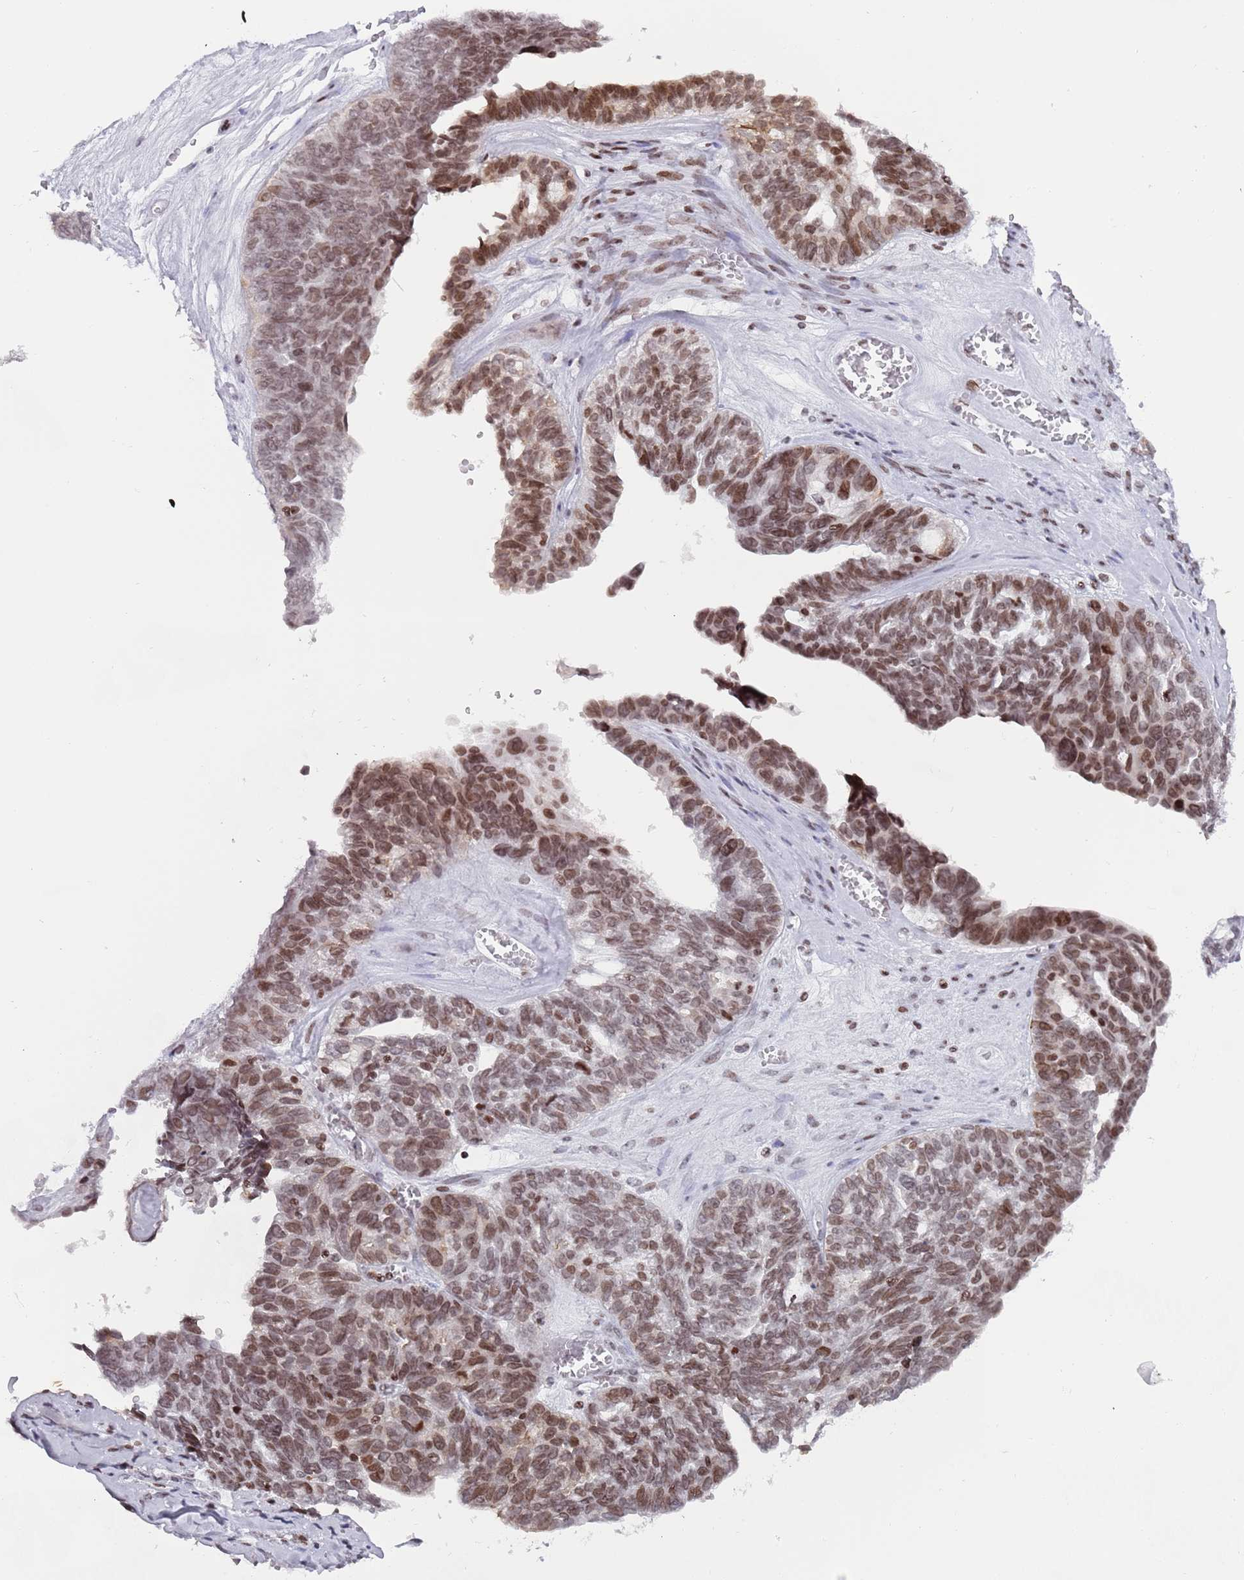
{"staining": {"intensity": "moderate", "quantity": ">75%", "location": "nuclear"}, "tissue": "ovarian cancer", "cell_type": "Tumor cells", "image_type": "cancer", "snomed": [{"axis": "morphology", "description": "Cystadenocarcinoma, serous, NOS"}, {"axis": "topography", "description": "Ovary"}], "caption": "A histopathology image showing moderate nuclear positivity in about >75% of tumor cells in ovarian serous cystadenocarcinoma, as visualized by brown immunohistochemical staining.", "gene": "HDAC8", "patient": {"sex": "female", "age": 79}}